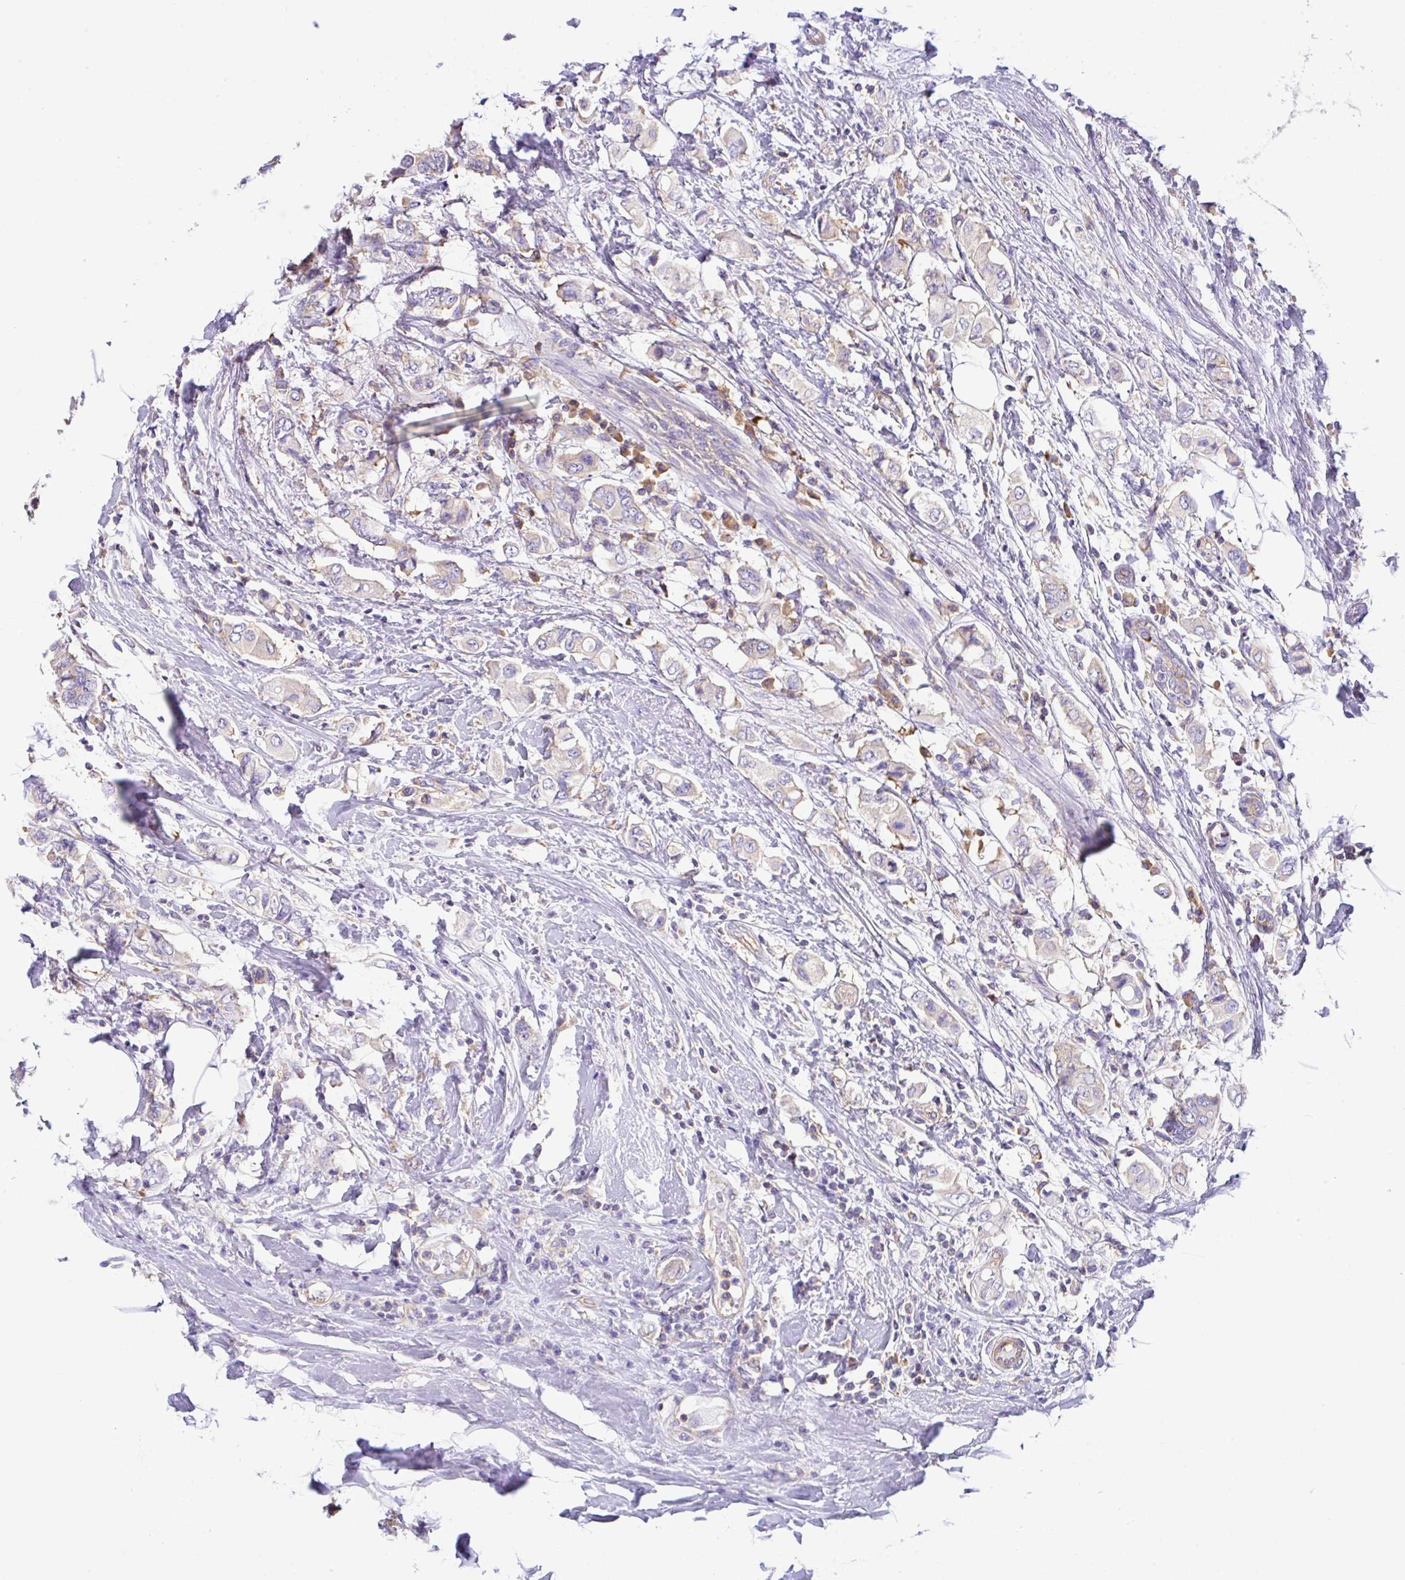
{"staining": {"intensity": "negative", "quantity": "none", "location": "none"}, "tissue": "breast cancer", "cell_type": "Tumor cells", "image_type": "cancer", "snomed": [{"axis": "morphology", "description": "Lobular carcinoma"}, {"axis": "topography", "description": "Breast"}], "caption": "This is a photomicrograph of immunohistochemistry (IHC) staining of lobular carcinoma (breast), which shows no staining in tumor cells. (Stains: DAB IHC with hematoxylin counter stain, Microscopy: brightfield microscopy at high magnification).", "gene": "GFPT2", "patient": {"sex": "female", "age": 51}}